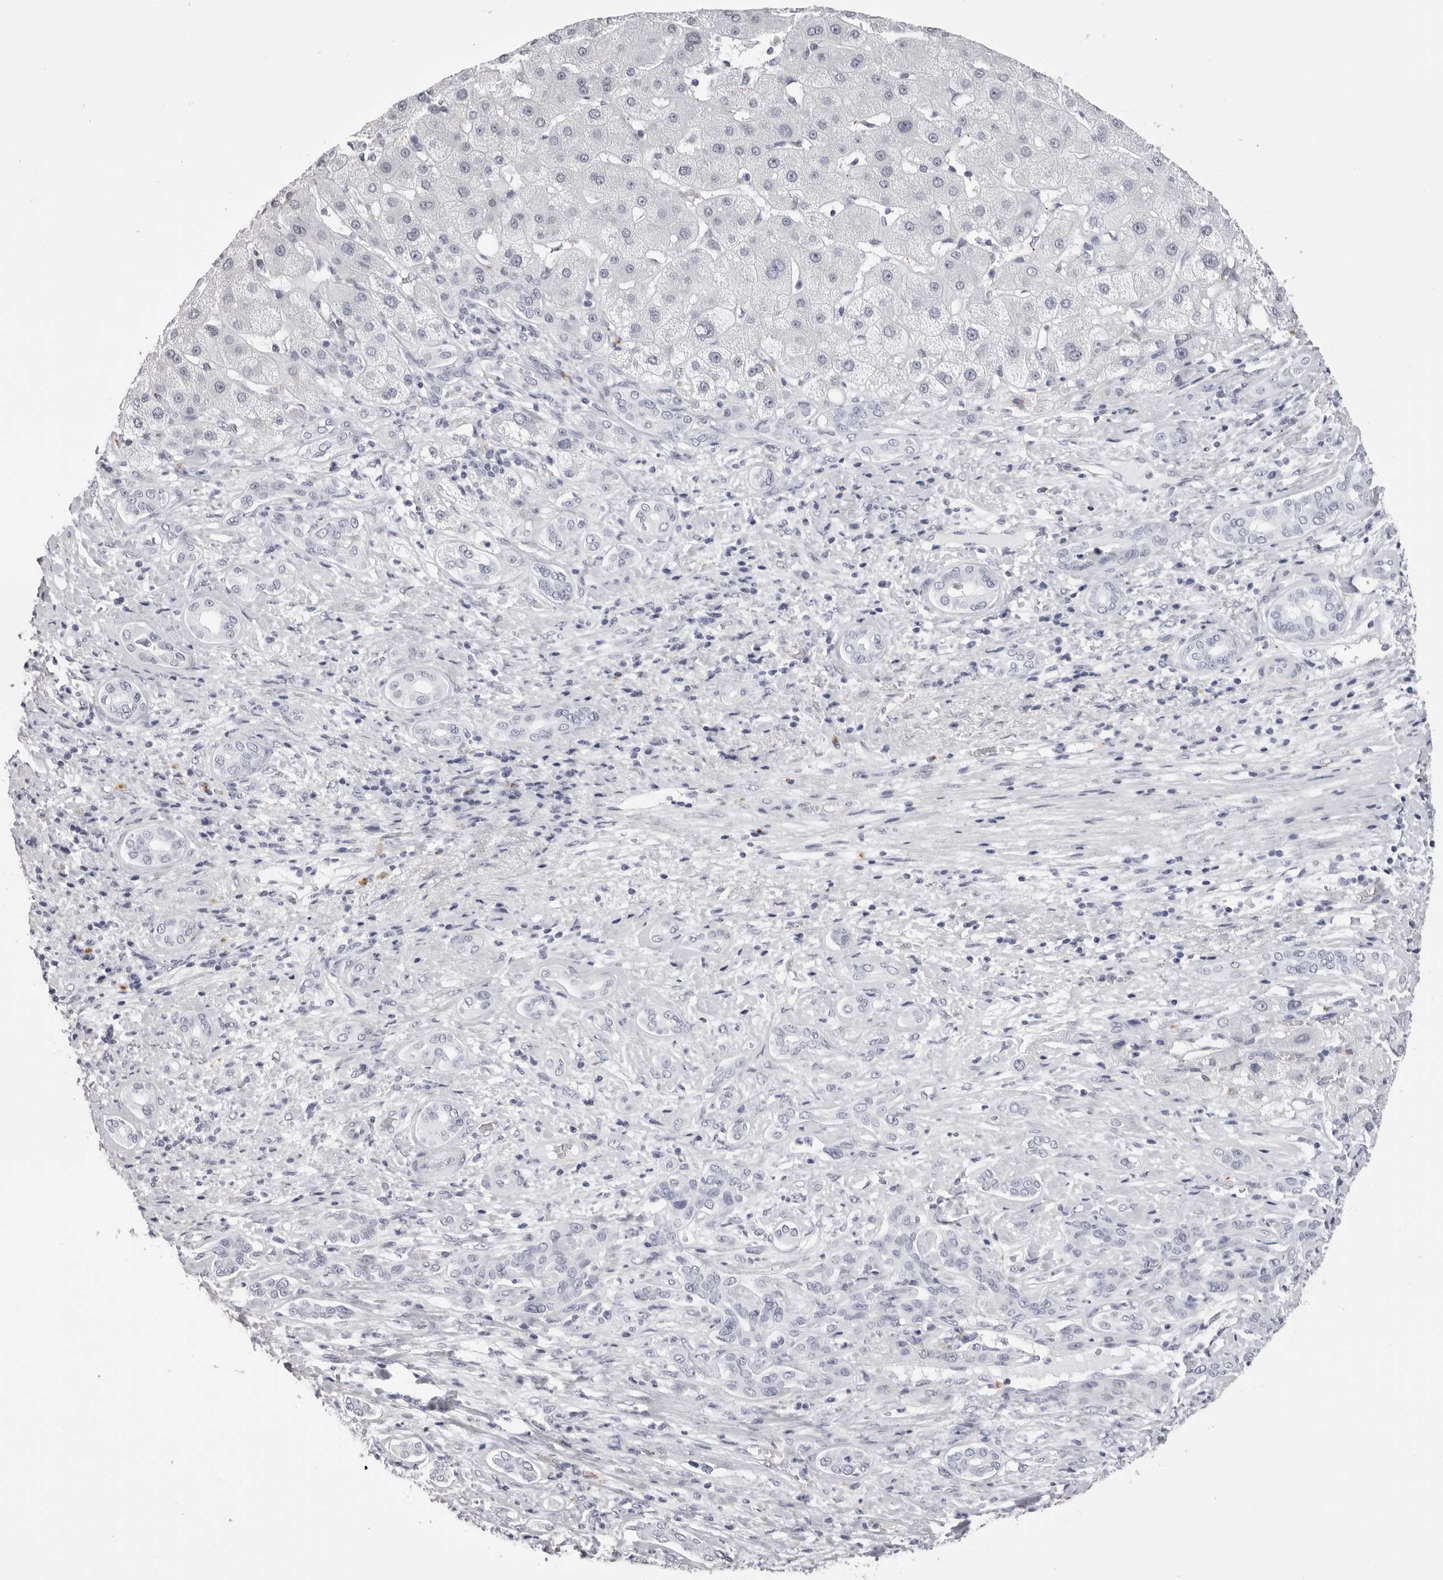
{"staining": {"intensity": "negative", "quantity": "none", "location": "none"}, "tissue": "liver cancer", "cell_type": "Tumor cells", "image_type": "cancer", "snomed": [{"axis": "morphology", "description": "Carcinoma, Hepatocellular, NOS"}, {"axis": "topography", "description": "Liver"}], "caption": "There is no significant positivity in tumor cells of liver cancer. Brightfield microscopy of immunohistochemistry stained with DAB (3,3'-diaminobenzidine) (brown) and hematoxylin (blue), captured at high magnification.", "gene": "RHO", "patient": {"sex": "male", "age": 65}}